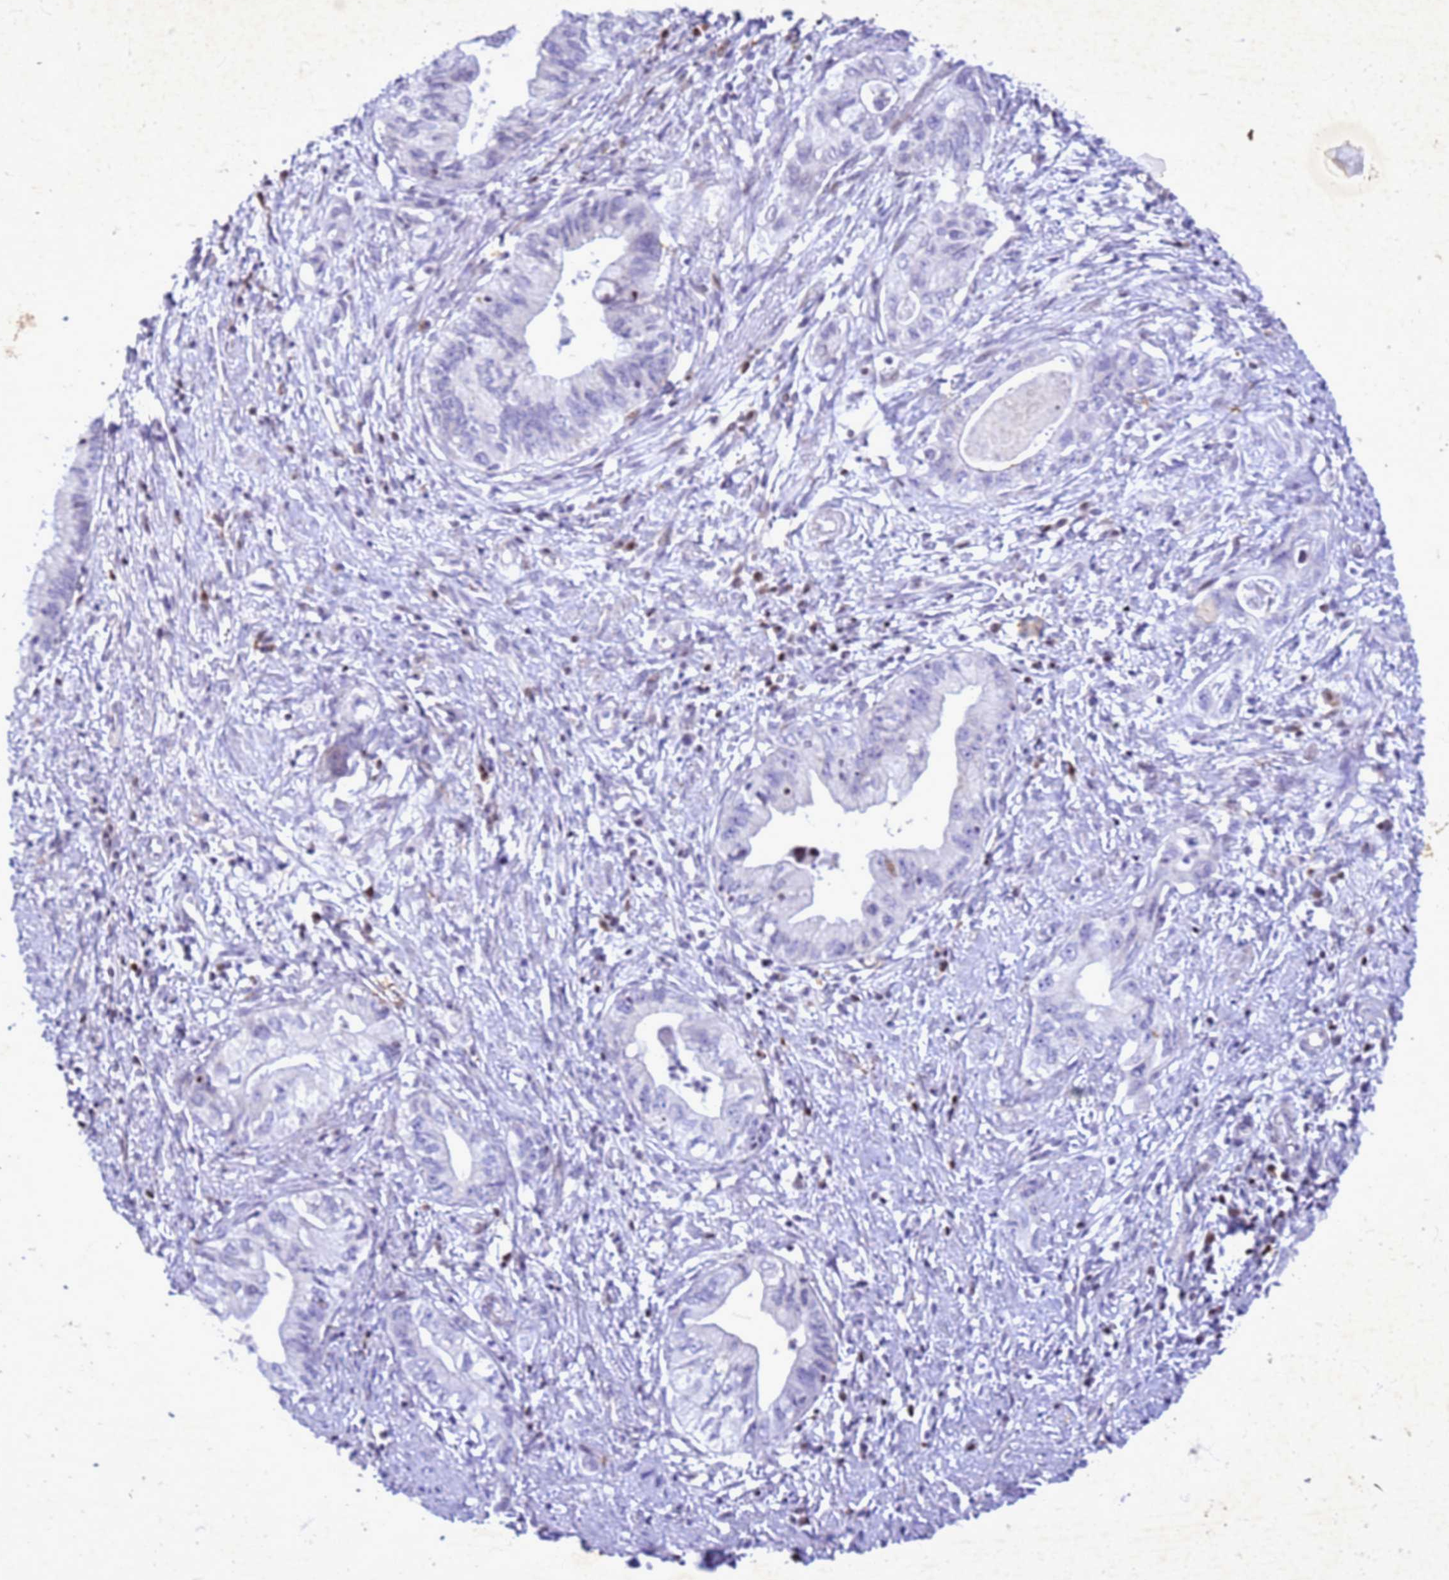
{"staining": {"intensity": "moderate", "quantity": "<25%", "location": "nuclear"}, "tissue": "pancreatic cancer", "cell_type": "Tumor cells", "image_type": "cancer", "snomed": [{"axis": "morphology", "description": "Adenocarcinoma, NOS"}, {"axis": "topography", "description": "Pancreas"}], "caption": "The image shows a brown stain indicating the presence of a protein in the nuclear of tumor cells in pancreatic cancer (adenocarcinoma).", "gene": "COPS9", "patient": {"sex": "female", "age": 73}}